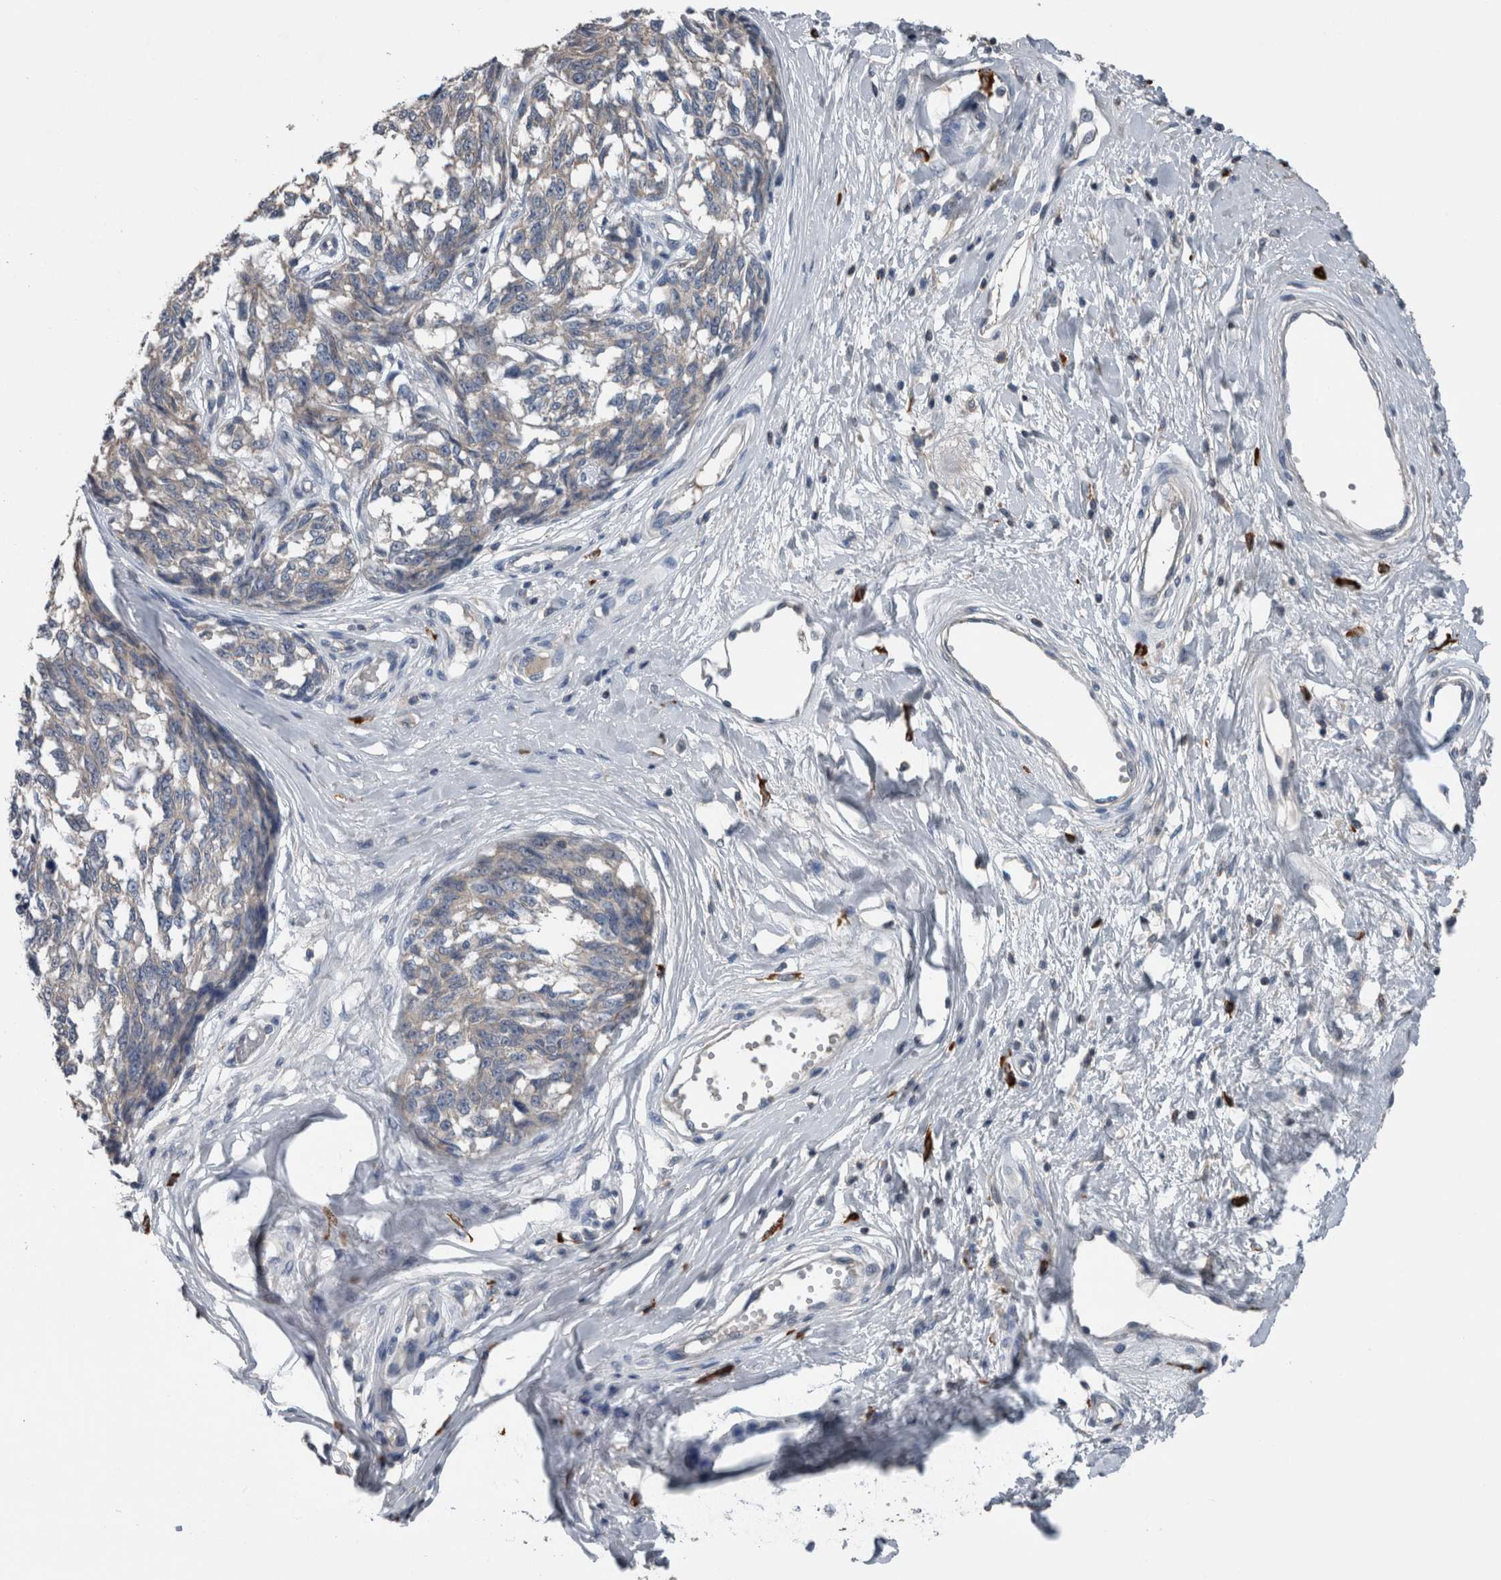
{"staining": {"intensity": "negative", "quantity": "none", "location": "none"}, "tissue": "melanoma", "cell_type": "Tumor cells", "image_type": "cancer", "snomed": [{"axis": "morphology", "description": "Malignant melanoma, NOS"}, {"axis": "topography", "description": "Skin"}], "caption": "High power microscopy micrograph of an IHC photomicrograph of melanoma, revealing no significant staining in tumor cells.", "gene": "CRNN", "patient": {"sex": "female", "age": 64}}